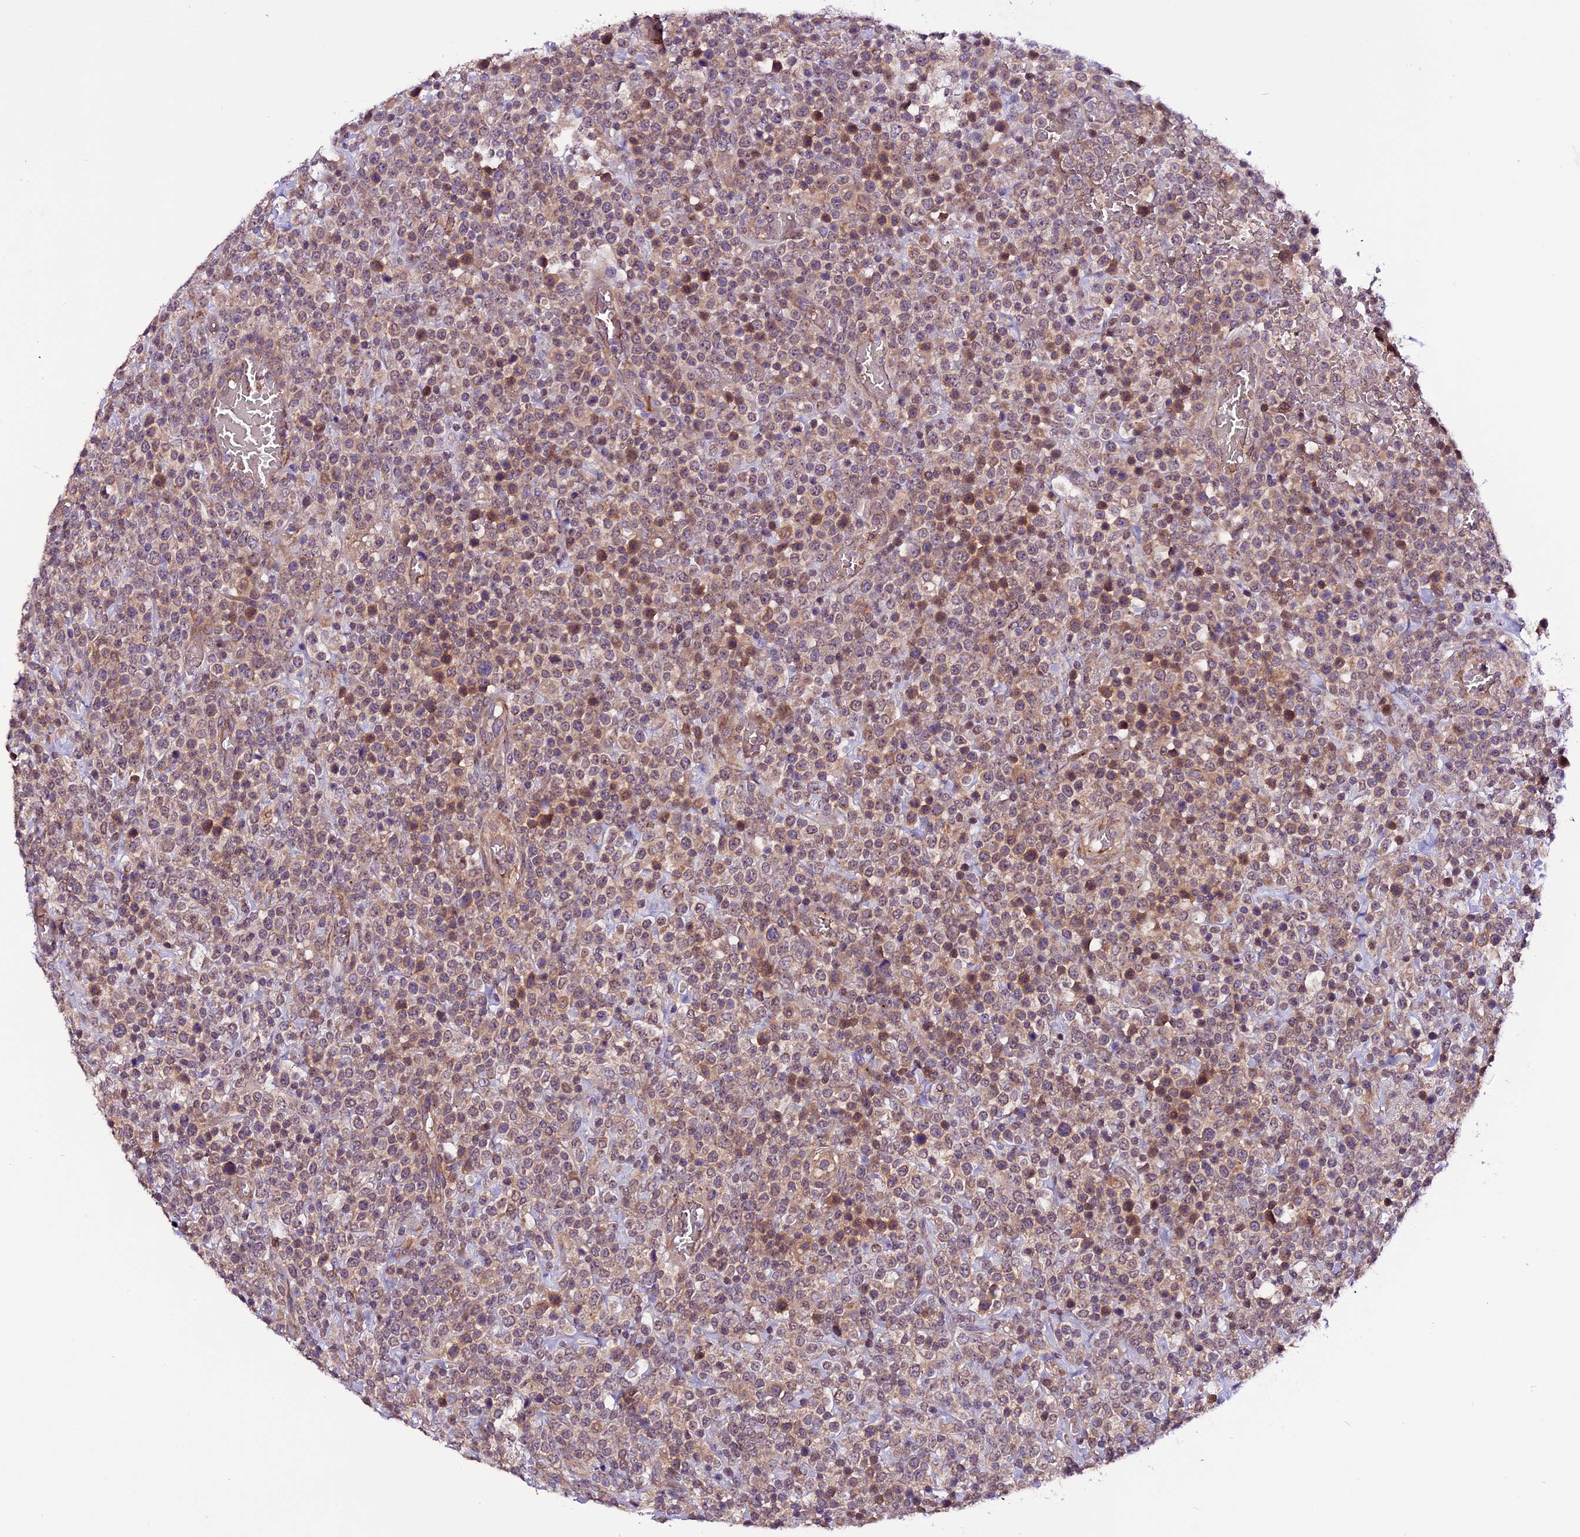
{"staining": {"intensity": "moderate", "quantity": ">75%", "location": "cytoplasmic/membranous"}, "tissue": "lymphoma", "cell_type": "Tumor cells", "image_type": "cancer", "snomed": [{"axis": "morphology", "description": "Malignant lymphoma, non-Hodgkin's type, High grade"}, {"axis": "topography", "description": "Colon"}], "caption": "Tumor cells exhibit medium levels of moderate cytoplasmic/membranous positivity in about >75% of cells in human high-grade malignant lymphoma, non-Hodgkin's type.", "gene": "RINL", "patient": {"sex": "female", "age": 53}}